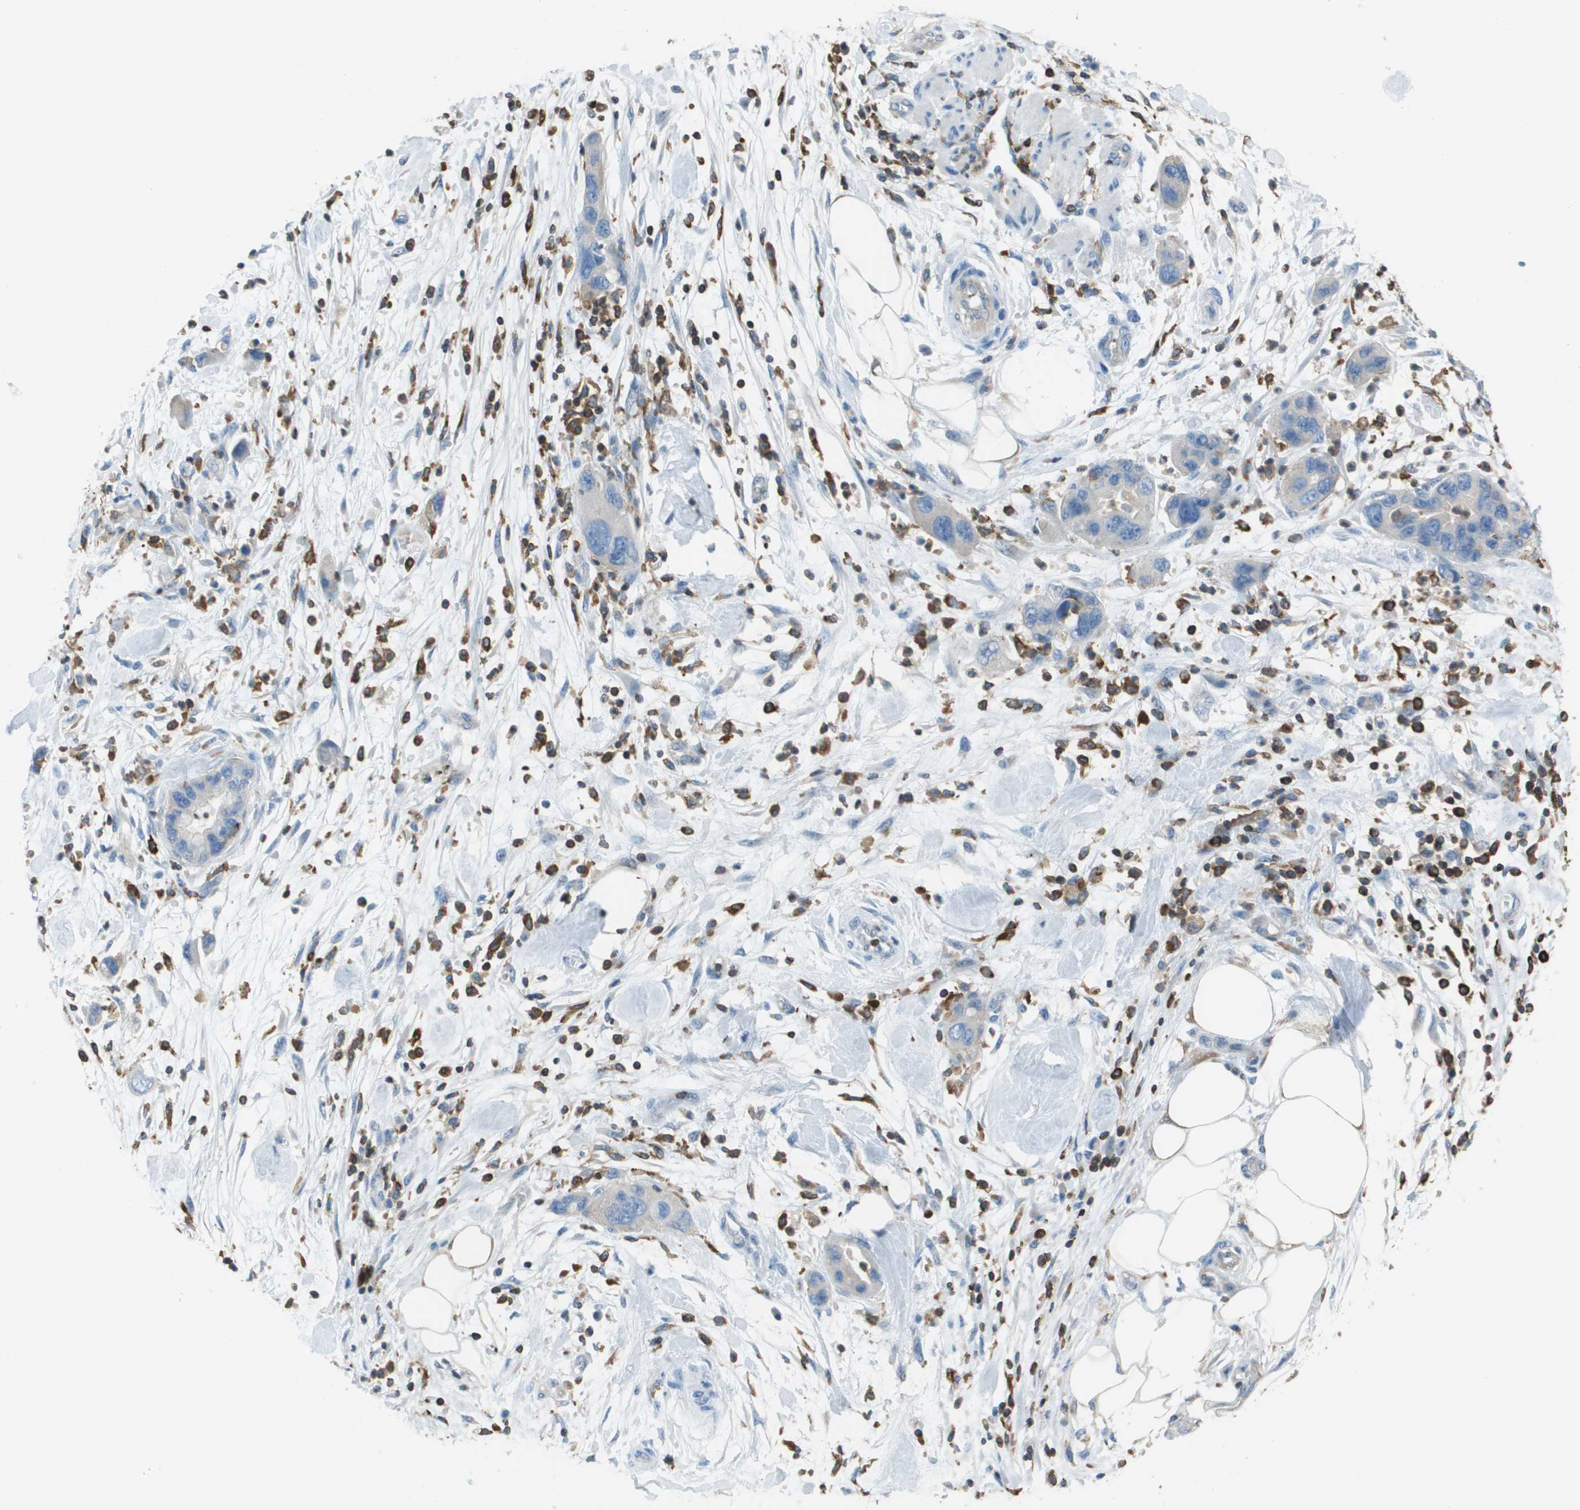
{"staining": {"intensity": "negative", "quantity": "none", "location": "none"}, "tissue": "pancreatic cancer", "cell_type": "Tumor cells", "image_type": "cancer", "snomed": [{"axis": "morphology", "description": "Normal tissue, NOS"}, {"axis": "morphology", "description": "Adenocarcinoma, NOS"}, {"axis": "topography", "description": "Pancreas"}], "caption": "Tumor cells show no significant protein staining in pancreatic cancer (adenocarcinoma).", "gene": "APBB1IP", "patient": {"sex": "female", "age": 71}}